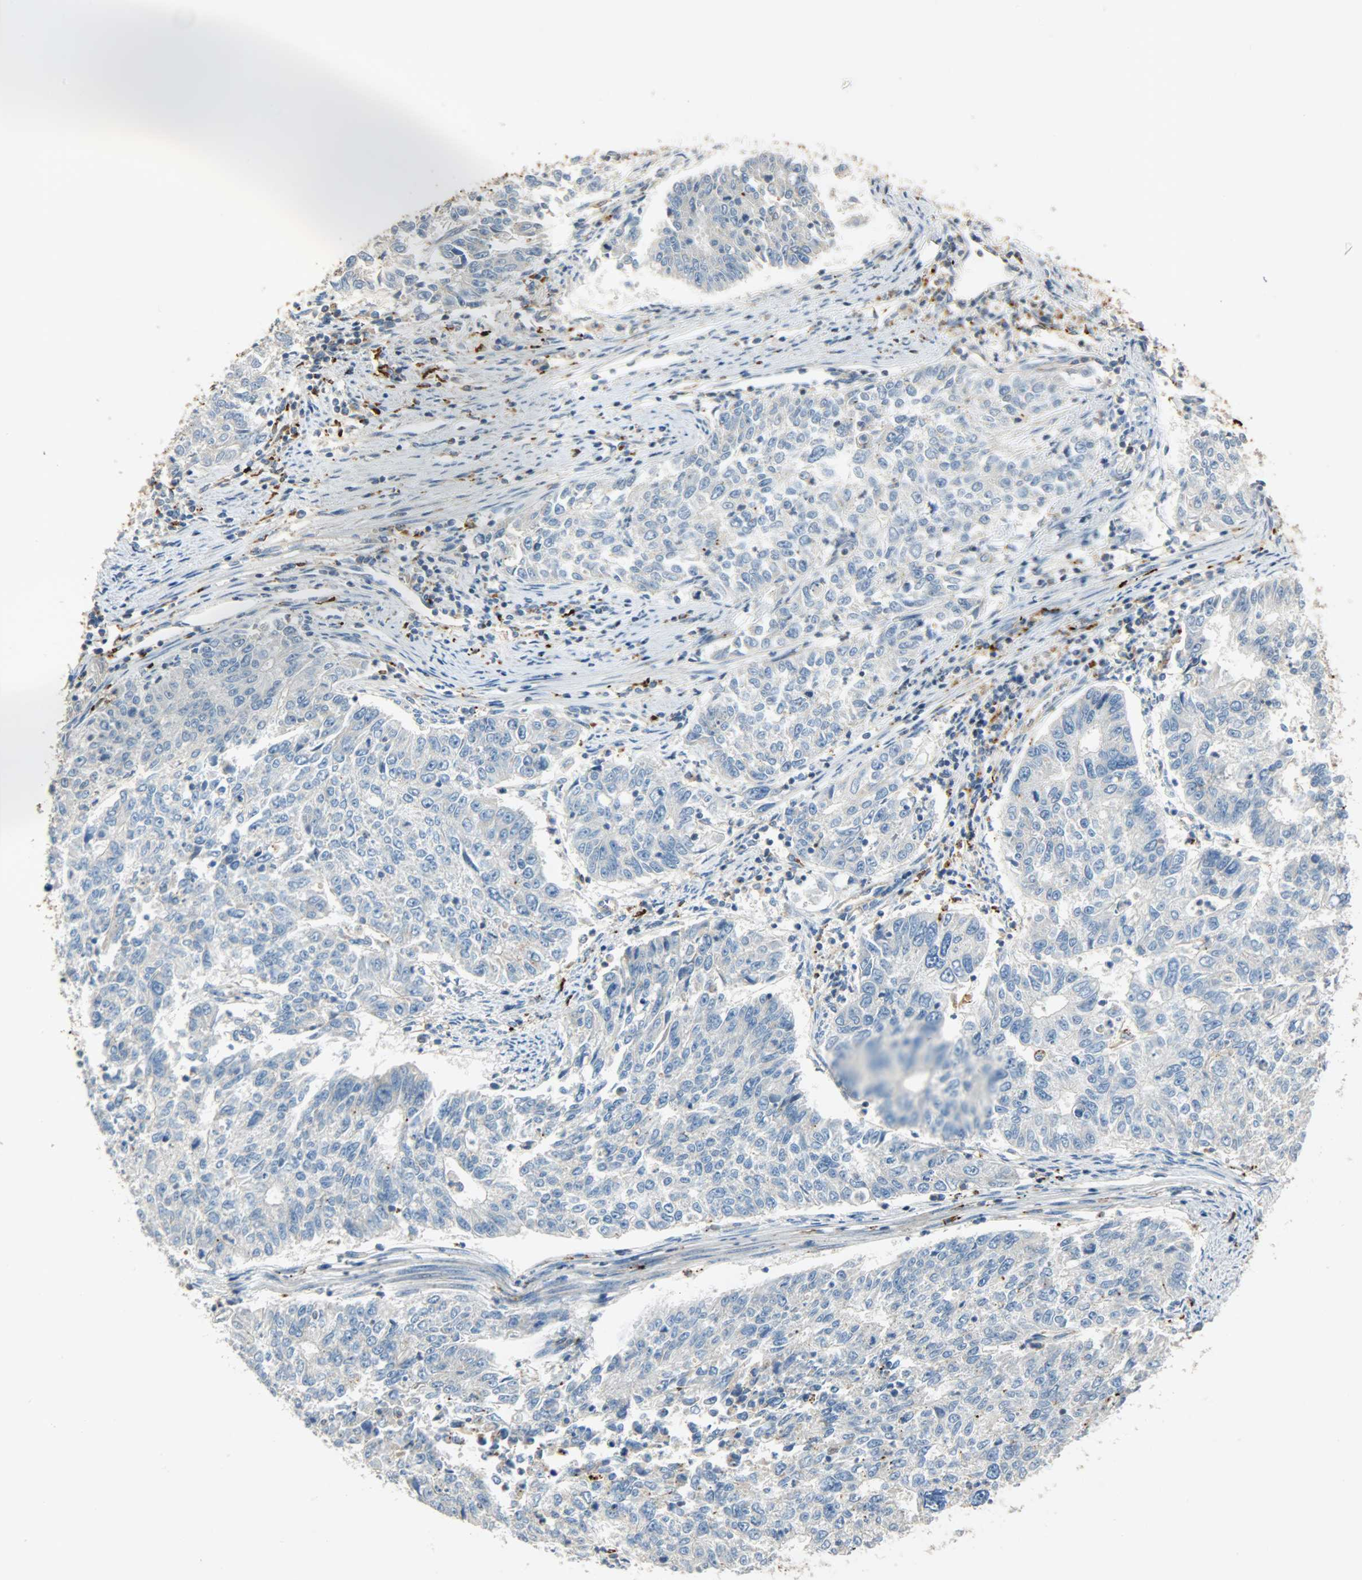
{"staining": {"intensity": "moderate", "quantity": ">75%", "location": "cytoplasmic/membranous"}, "tissue": "endometrial cancer", "cell_type": "Tumor cells", "image_type": "cancer", "snomed": [{"axis": "morphology", "description": "Adenocarcinoma, NOS"}, {"axis": "topography", "description": "Endometrium"}], "caption": "Immunohistochemistry (DAB) staining of adenocarcinoma (endometrial) exhibits moderate cytoplasmic/membranous protein staining in about >75% of tumor cells.", "gene": "ASAH1", "patient": {"sex": "female", "age": 42}}